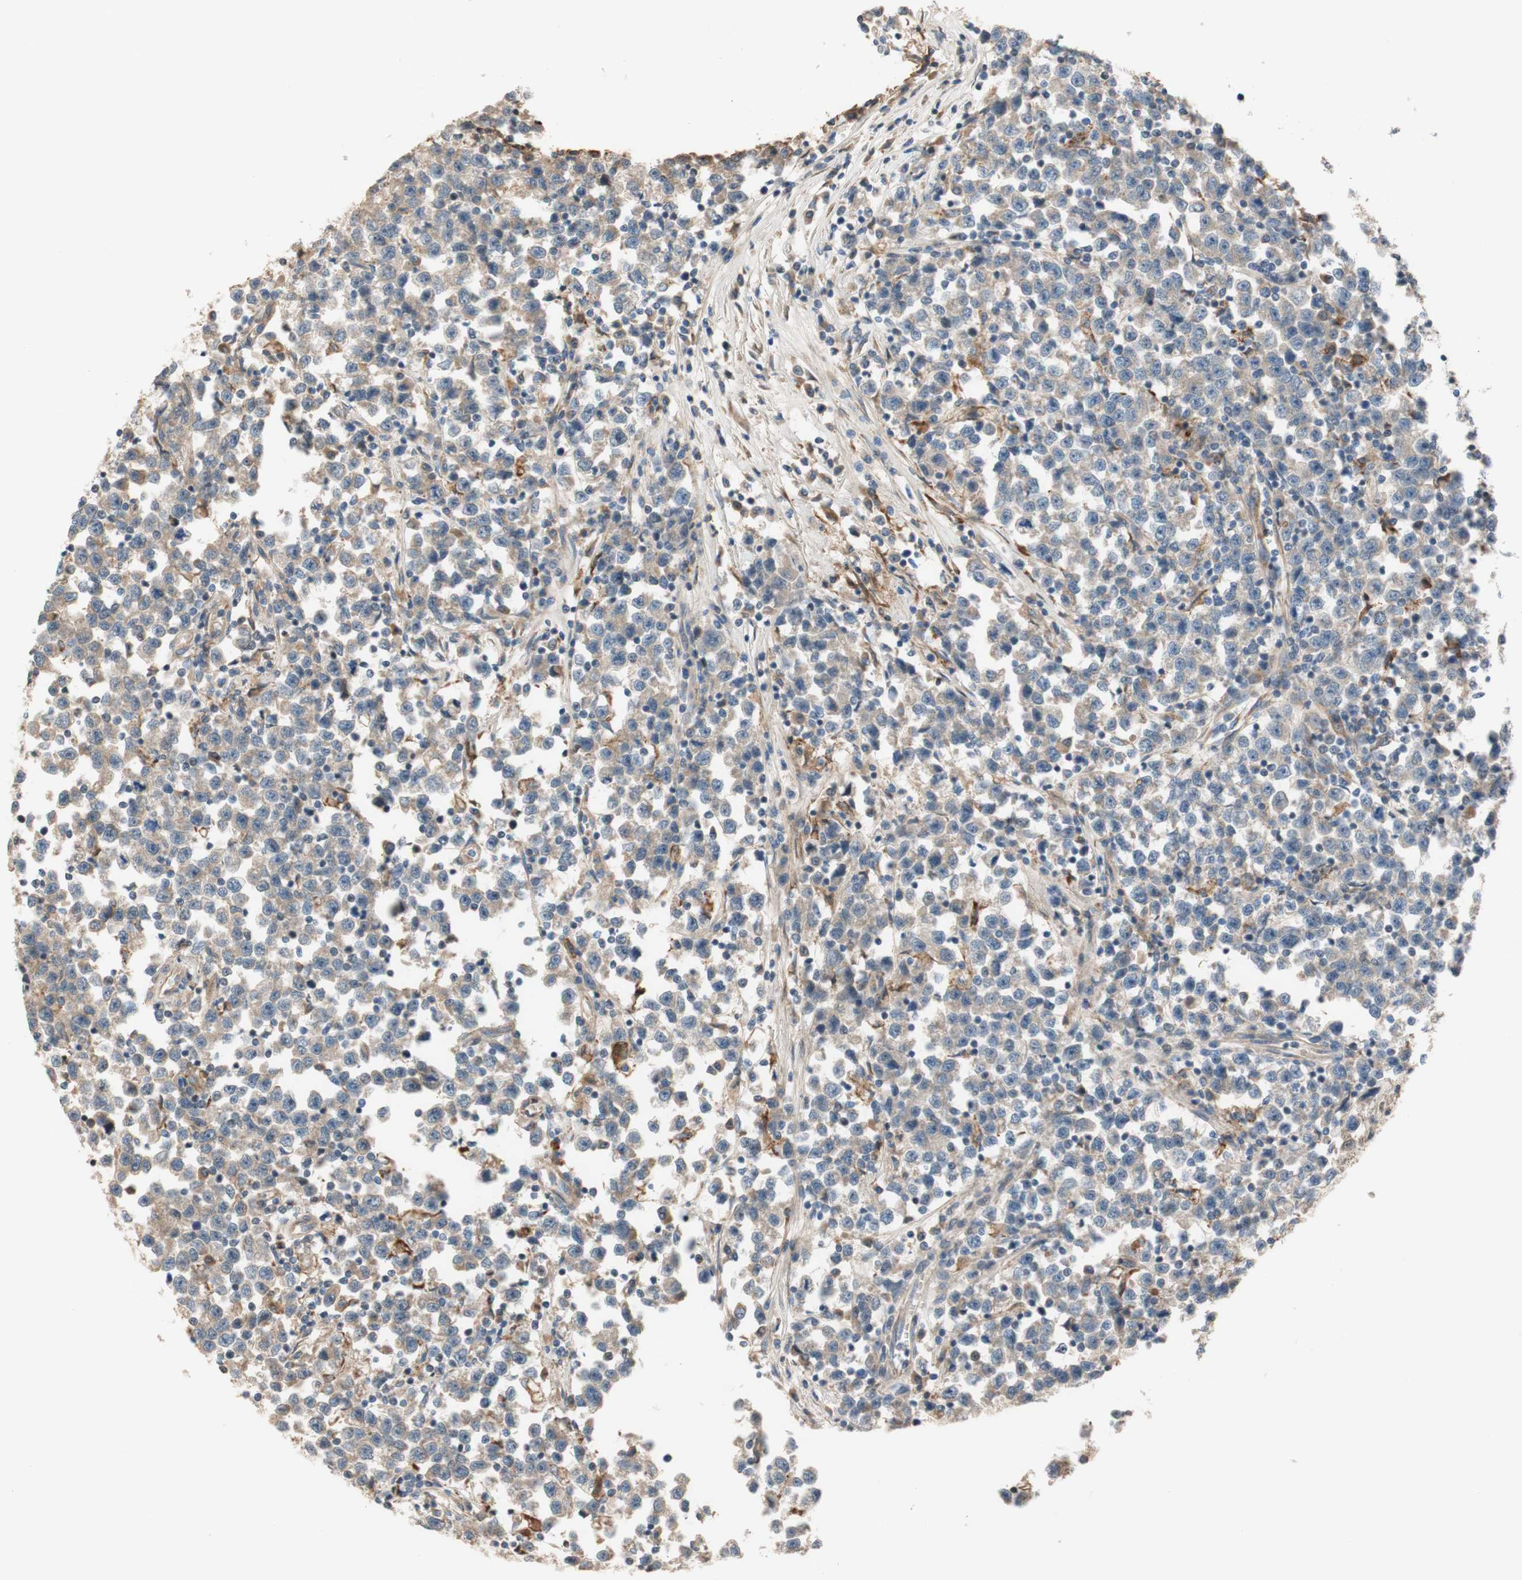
{"staining": {"intensity": "weak", "quantity": ">75%", "location": "cytoplasmic/membranous"}, "tissue": "testis cancer", "cell_type": "Tumor cells", "image_type": "cancer", "snomed": [{"axis": "morphology", "description": "Seminoma, NOS"}, {"axis": "topography", "description": "Testis"}], "caption": "Immunohistochemical staining of human seminoma (testis) displays low levels of weak cytoplasmic/membranous protein staining in approximately >75% of tumor cells.", "gene": "PTPN21", "patient": {"sex": "male", "age": 43}}